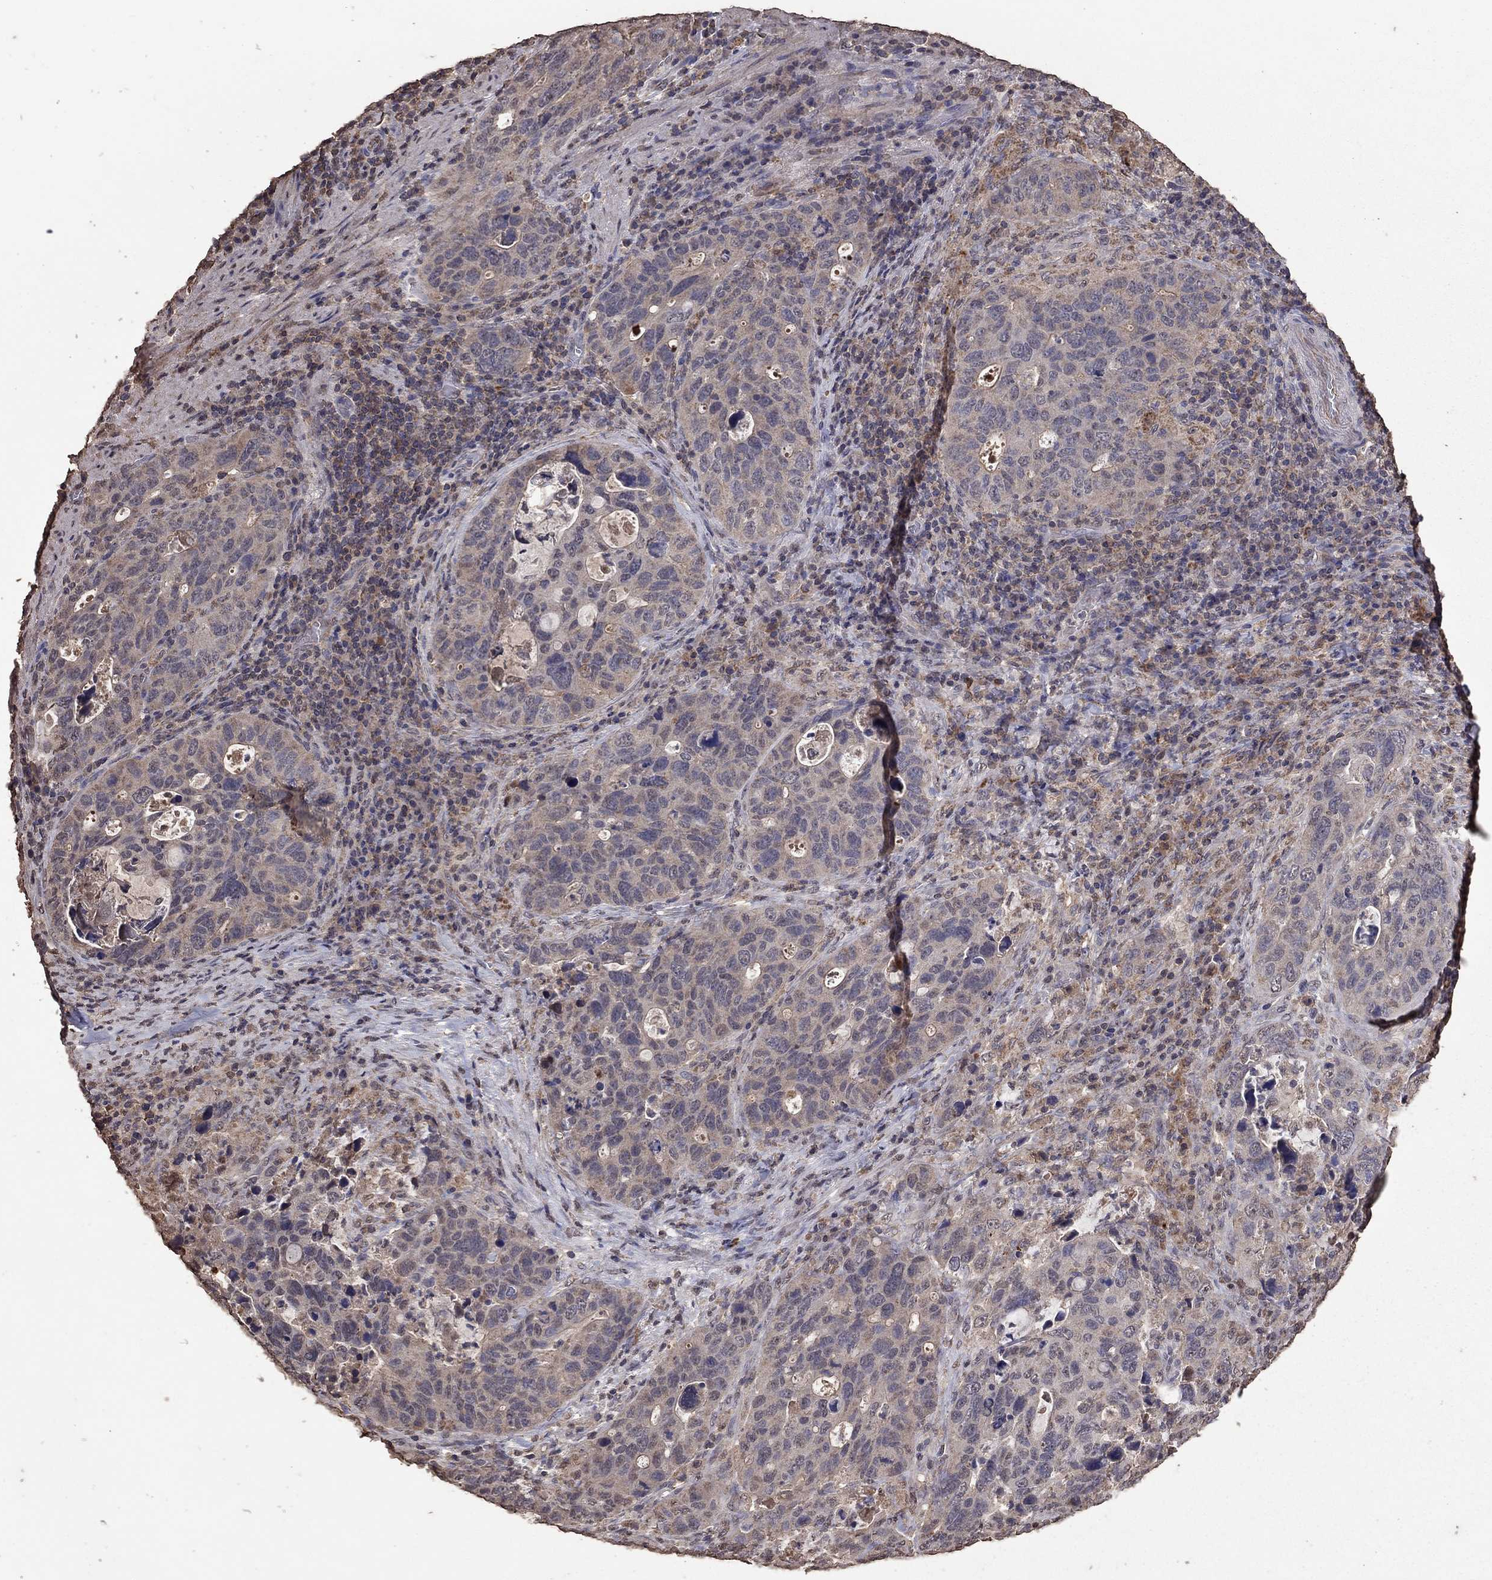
{"staining": {"intensity": "negative", "quantity": "none", "location": "none"}, "tissue": "stomach cancer", "cell_type": "Tumor cells", "image_type": "cancer", "snomed": [{"axis": "morphology", "description": "Adenocarcinoma, NOS"}, {"axis": "topography", "description": "Stomach"}], "caption": "A high-resolution histopathology image shows immunohistochemistry (IHC) staining of adenocarcinoma (stomach), which displays no significant expression in tumor cells. (Immunohistochemistry (ihc), brightfield microscopy, high magnification).", "gene": "SERPINA5", "patient": {"sex": "male", "age": 54}}